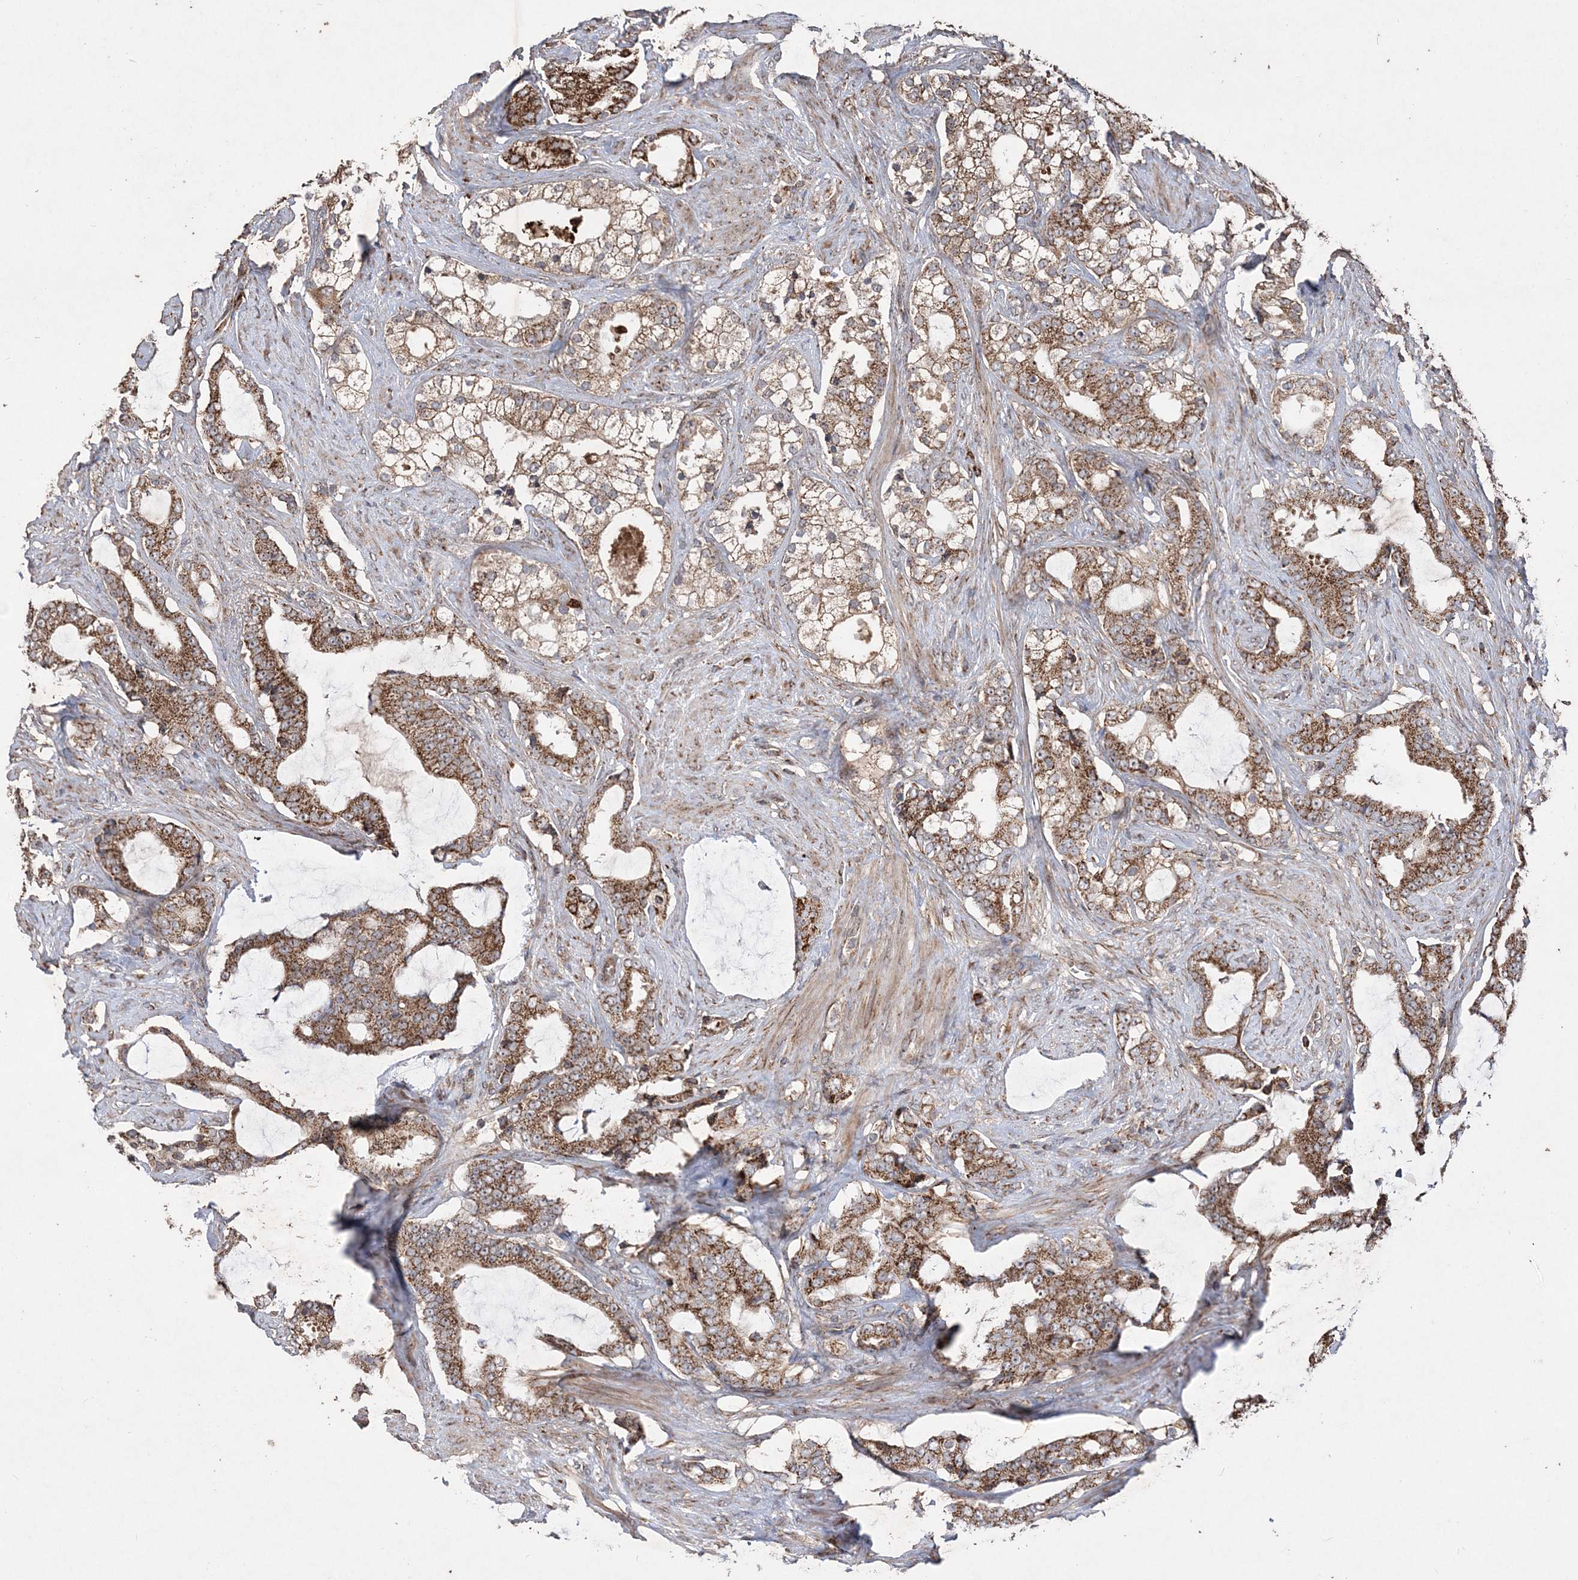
{"staining": {"intensity": "moderate", "quantity": ">75%", "location": "cytoplasmic/membranous"}, "tissue": "prostate cancer", "cell_type": "Tumor cells", "image_type": "cancer", "snomed": [{"axis": "morphology", "description": "Adenocarcinoma, Low grade"}, {"axis": "topography", "description": "Prostate"}], "caption": "There is medium levels of moderate cytoplasmic/membranous positivity in tumor cells of prostate low-grade adenocarcinoma, as demonstrated by immunohistochemical staining (brown color).", "gene": "POC5", "patient": {"sex": "male", "age": 58}}